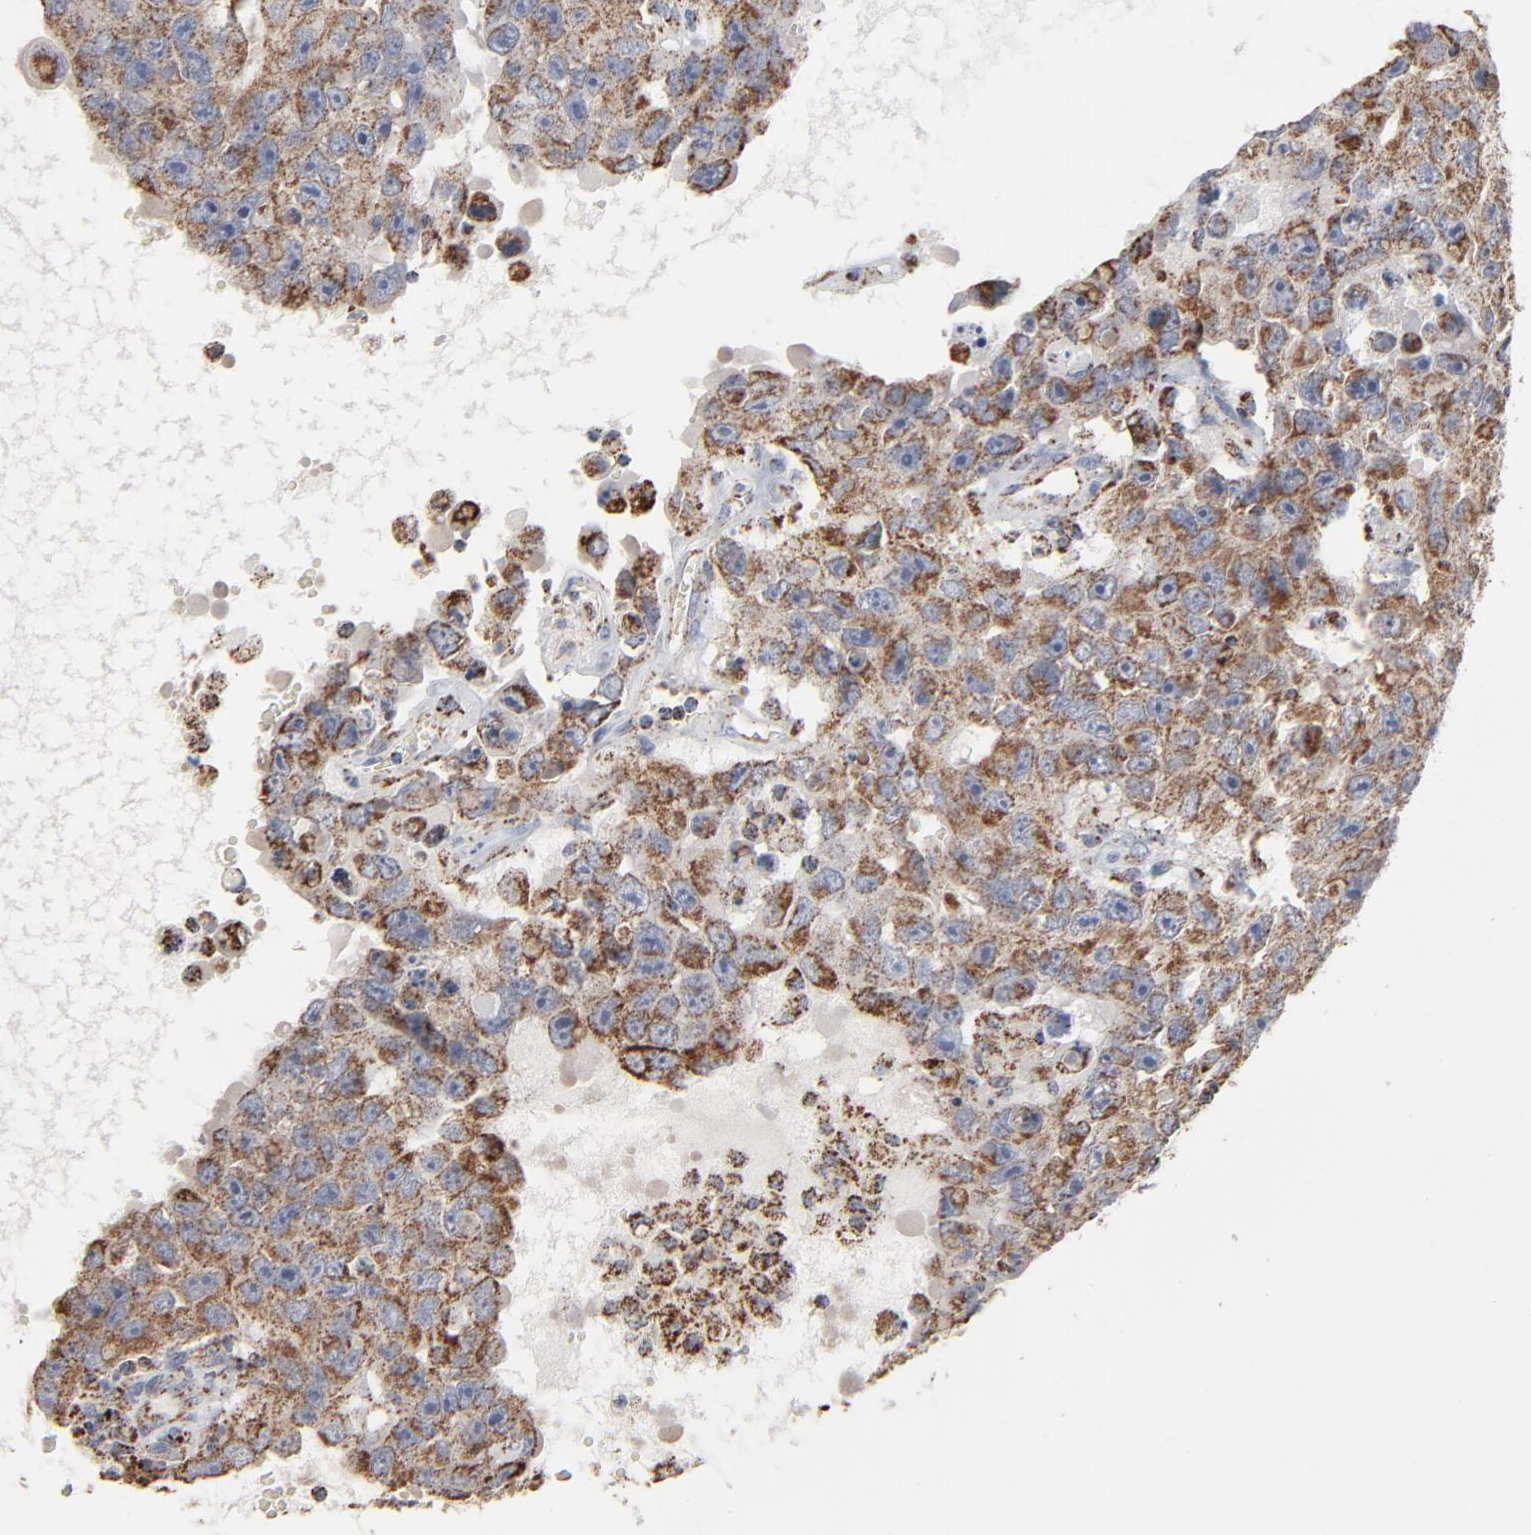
{"staining": {"intensity": "moderate", "quantity": ">75%", "location": "cytoplasmic/membranous"}, "tissue": "testis cancer", "cell_type": "Tumor cells", "image_type": "cancer", "snomed": [{"axis": "morphology", "description": "Carcinoma, Embryonal, NOS"}, {"axis": "topography", "description": "Testis"}], "caption": "Moderate cytoplasmic/membranous expression is appreciated in approximately >75% of tumor cells in embryonal carcinoma (testis). (DAB (3,3'-diaminobenzidine) = brown stain, brightfield microscopy at high magnification).", "gene": "UQCRC1", "patient": {"sex": "male", "age": 26}}